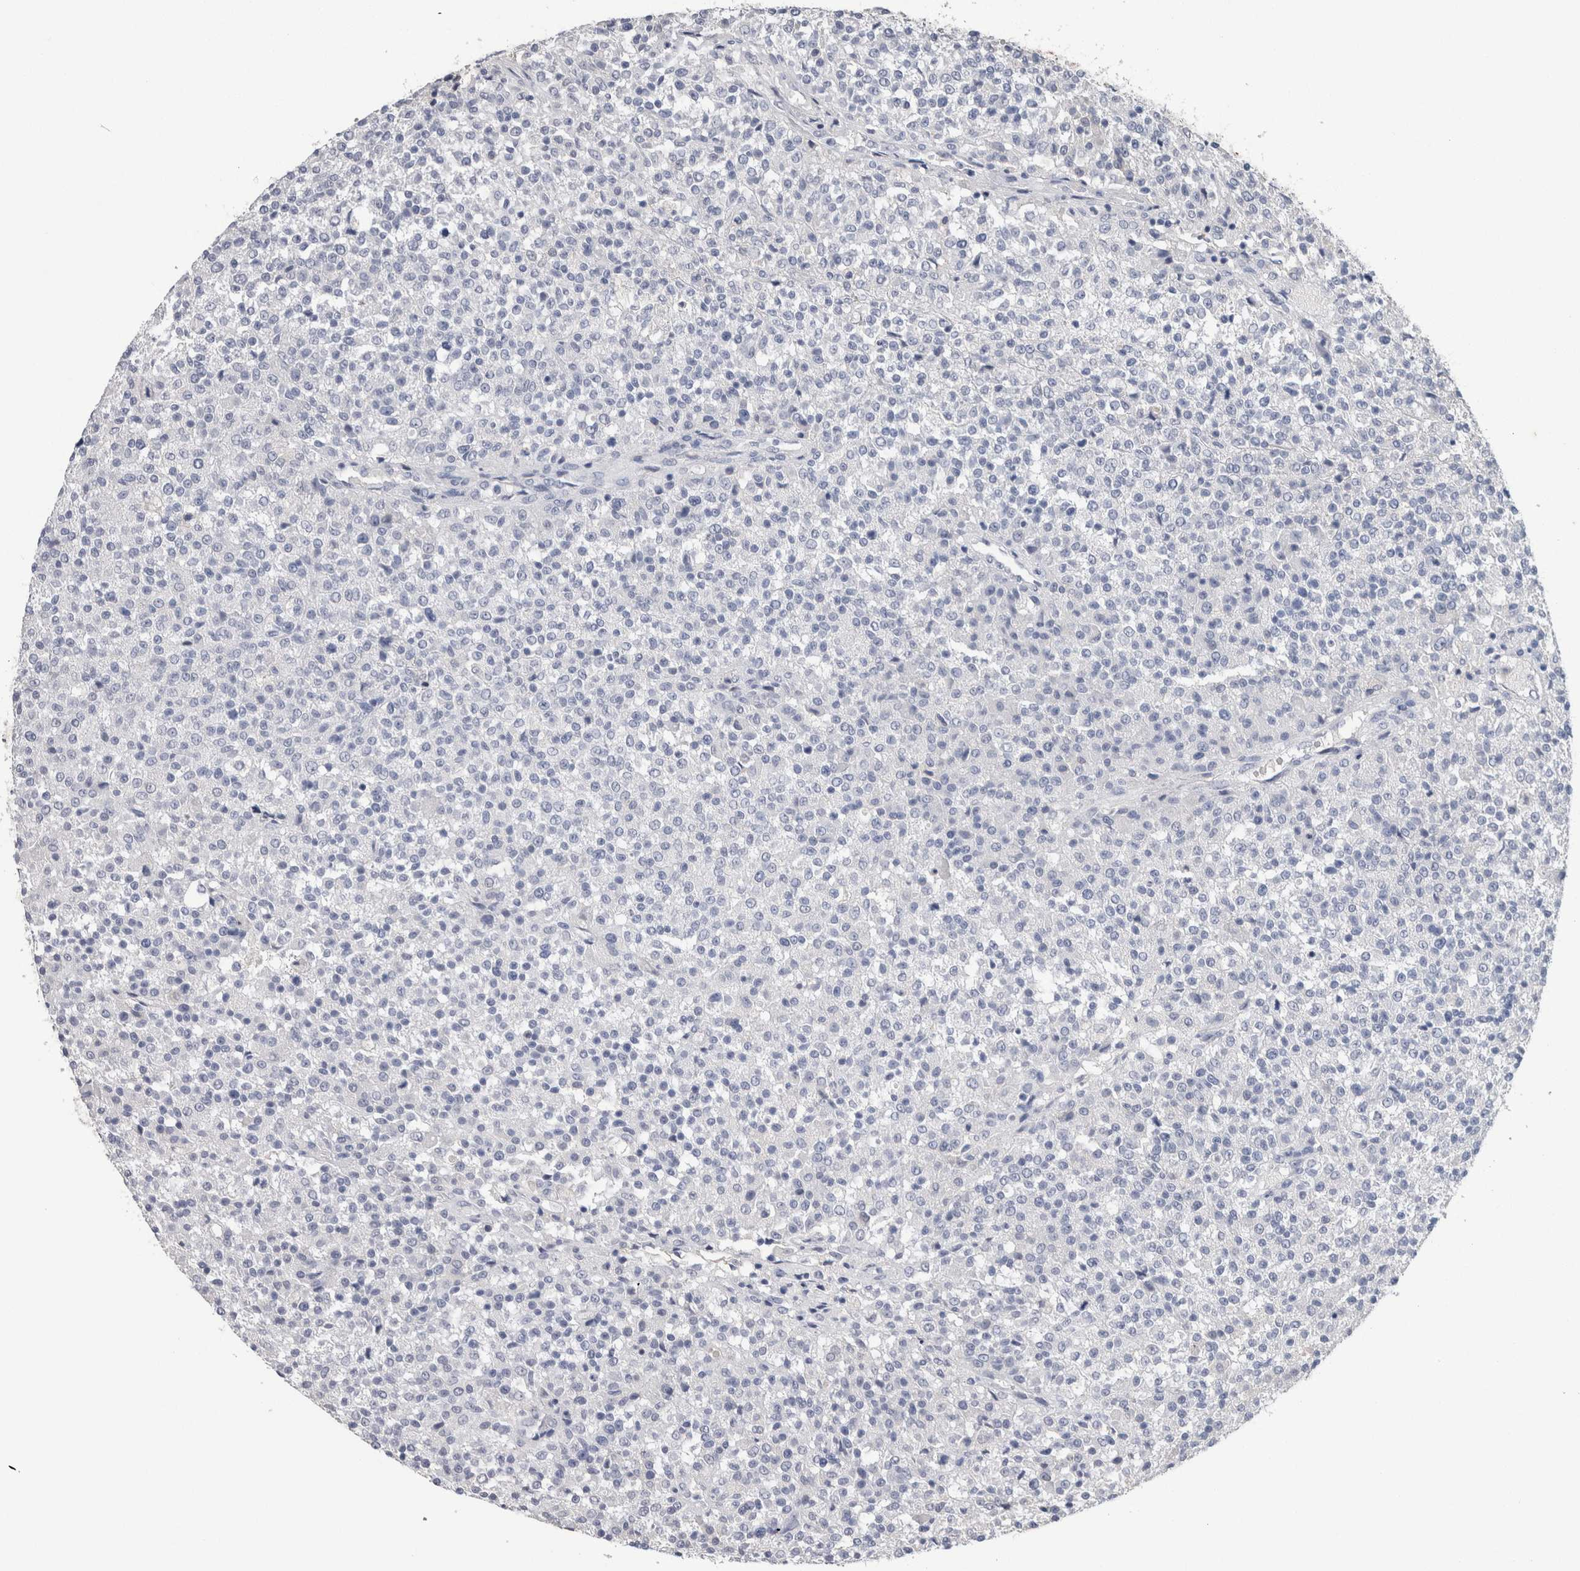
{"staining": {"intensity": "negative", "quantity": "none", "location": "none"}, "tissue": "testis cancer", "cell_type": "Tumor cells", "image_type": "cancer", "snomed": [{"axis": "morphology", "description": "Seminoma, NOS"}, {"axis": "topography", "description": "Testis"}], "caption": "The photomicrograph shows no significant staining in tumor cells of testis seminoma.", "gene": "FABP4", "patient": {"sex": "male", "age": 59}}